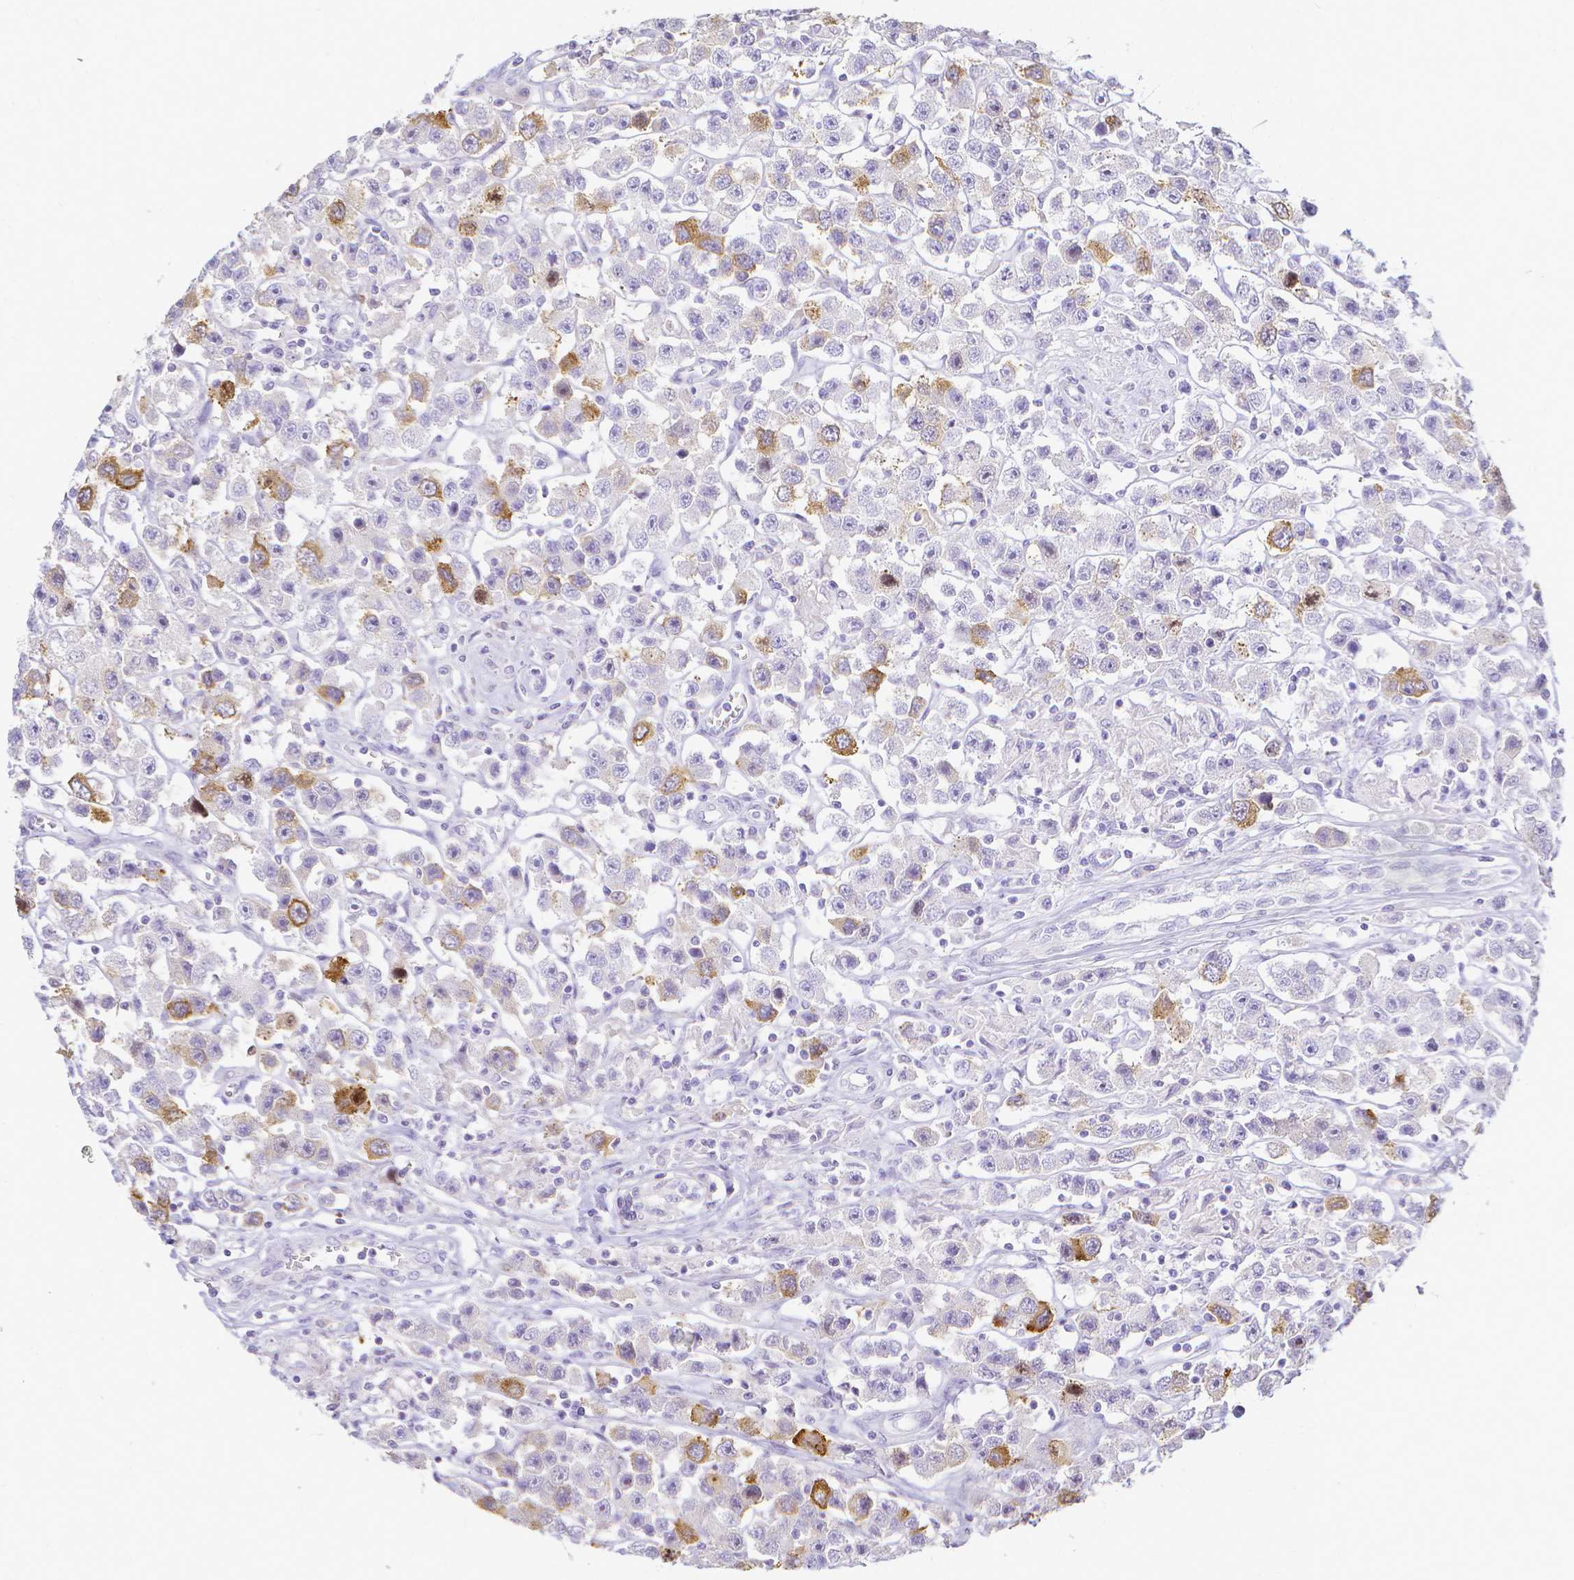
{"staining": {"intensity": "moderate", "quantity": "<25%", "location": "cytoplasmic/membranous"}, "tissue": "testis cancer", "cell_type": "Tumor cells", "image_type": "cancer", "snomed": [{"axis": "morphology", "description": "Seminoma, NOS"}, {"axis": "topography", "description": "Testis"}], "caption": "This is an image of immunohistochemistry (IHC) staining of testis cancer, which shows moderate expression in the cytoplasmic/membranous of tumor cells.", "gene": "CCNB1", "patient": {"sex": "male", "age": 45}}